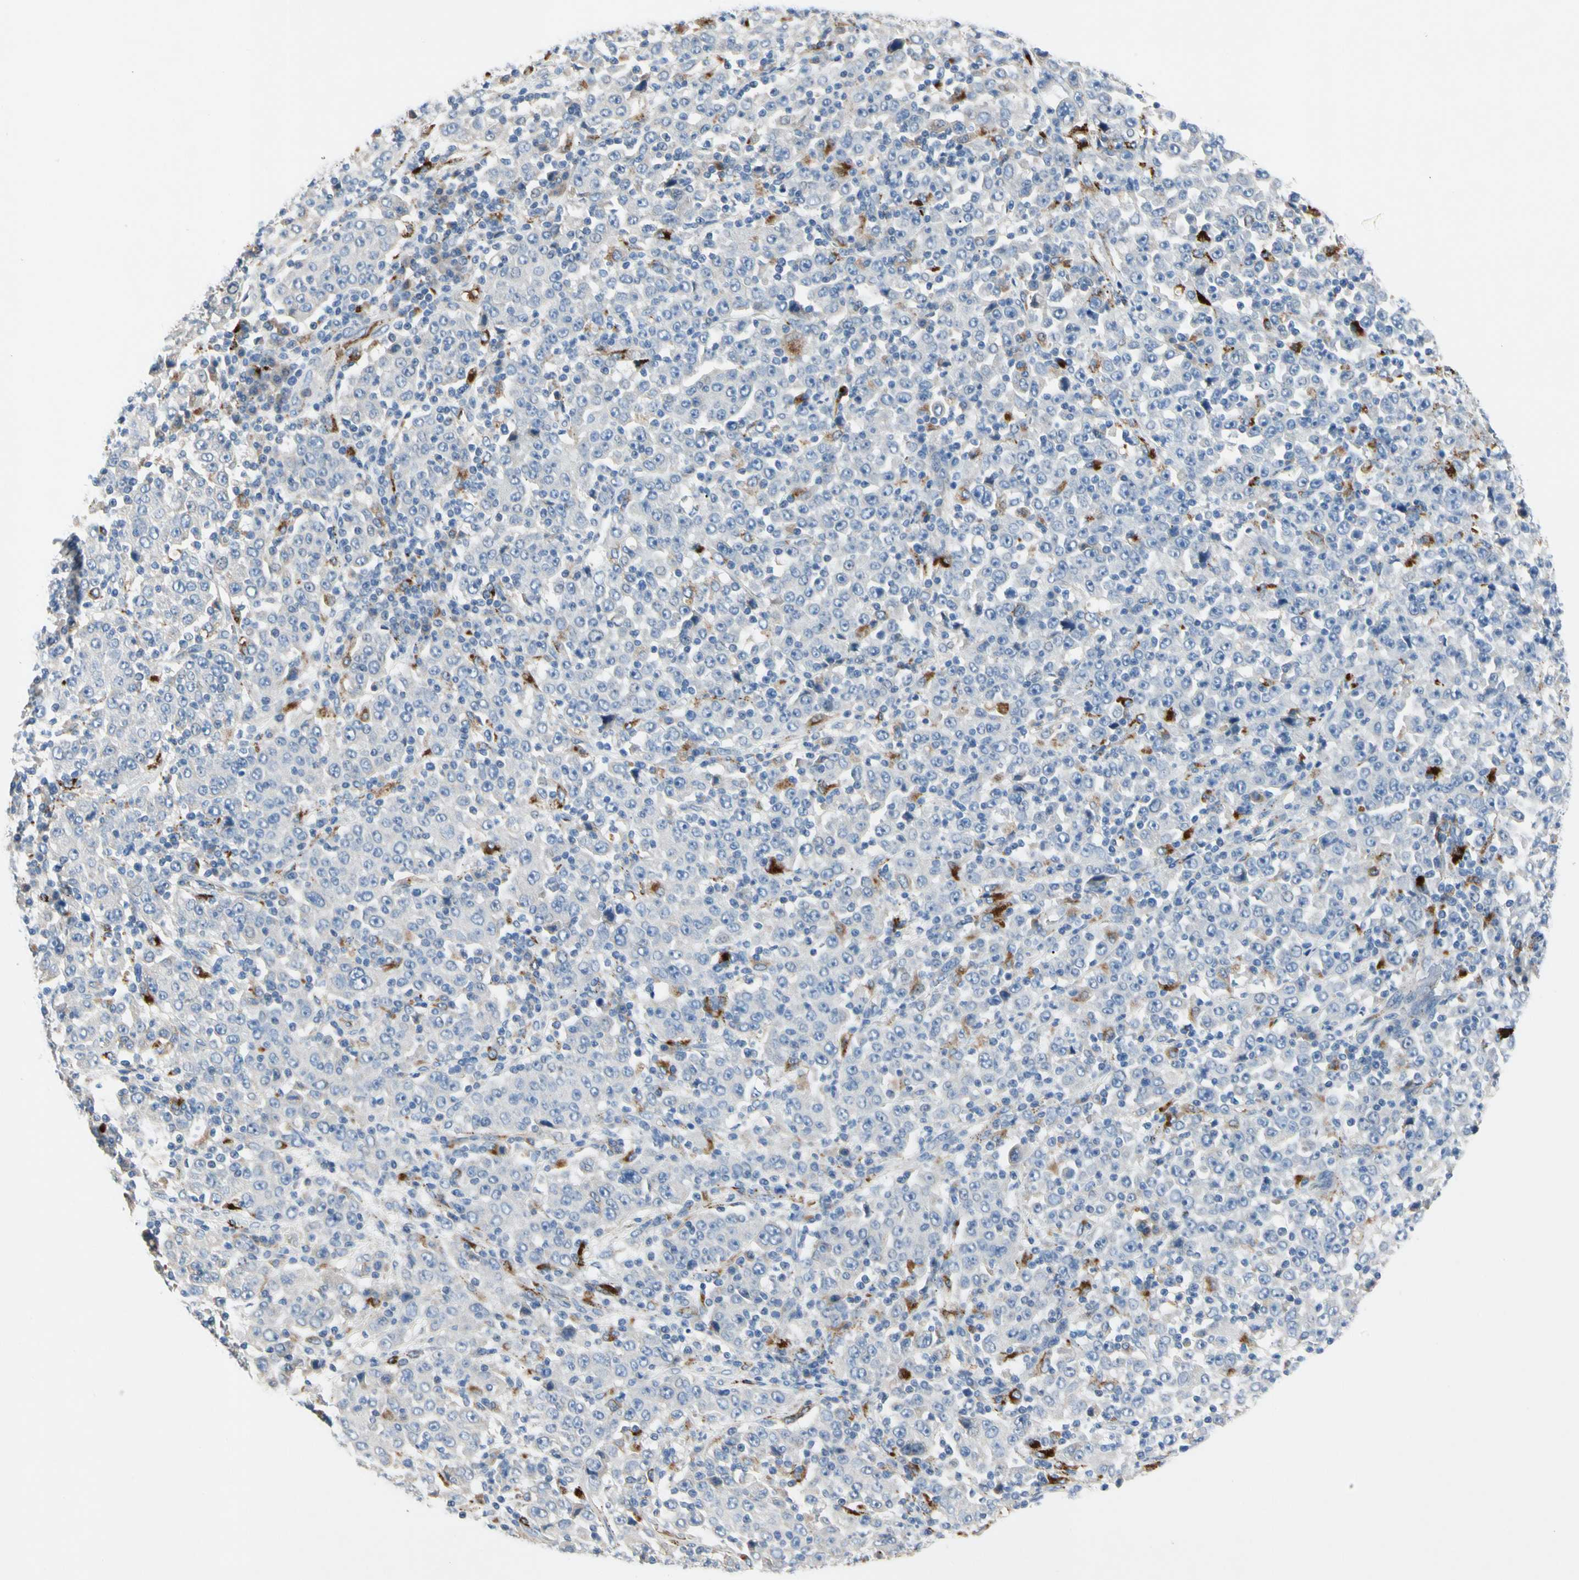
{"staining": {"intensity": "strong", "quantity": "<25%", "location": "cytoplasmic/membranous"}, "tissue": "stomach cancer", "cell_type": "Tumor cells", "image_type": "cancer", "snomed": [{"axis": "morphology", "description": "Normal tissue, NOS"}, {"axis": "morphology", "description": "Adenocarcinoma, NOS"}, {"axis": "topography", "description": "Stomach, upper"}, {"axis": "topography", "description": "Stomach"}], "caption": "Human stomach adenocarcinoma stained with a brown dye demonstrates strong cytoplasmic/membranous positive positivity in approximately <25% of tumor cells.", "gene": "RETSAT", "patient": {"sex": "male", "age": 59}}